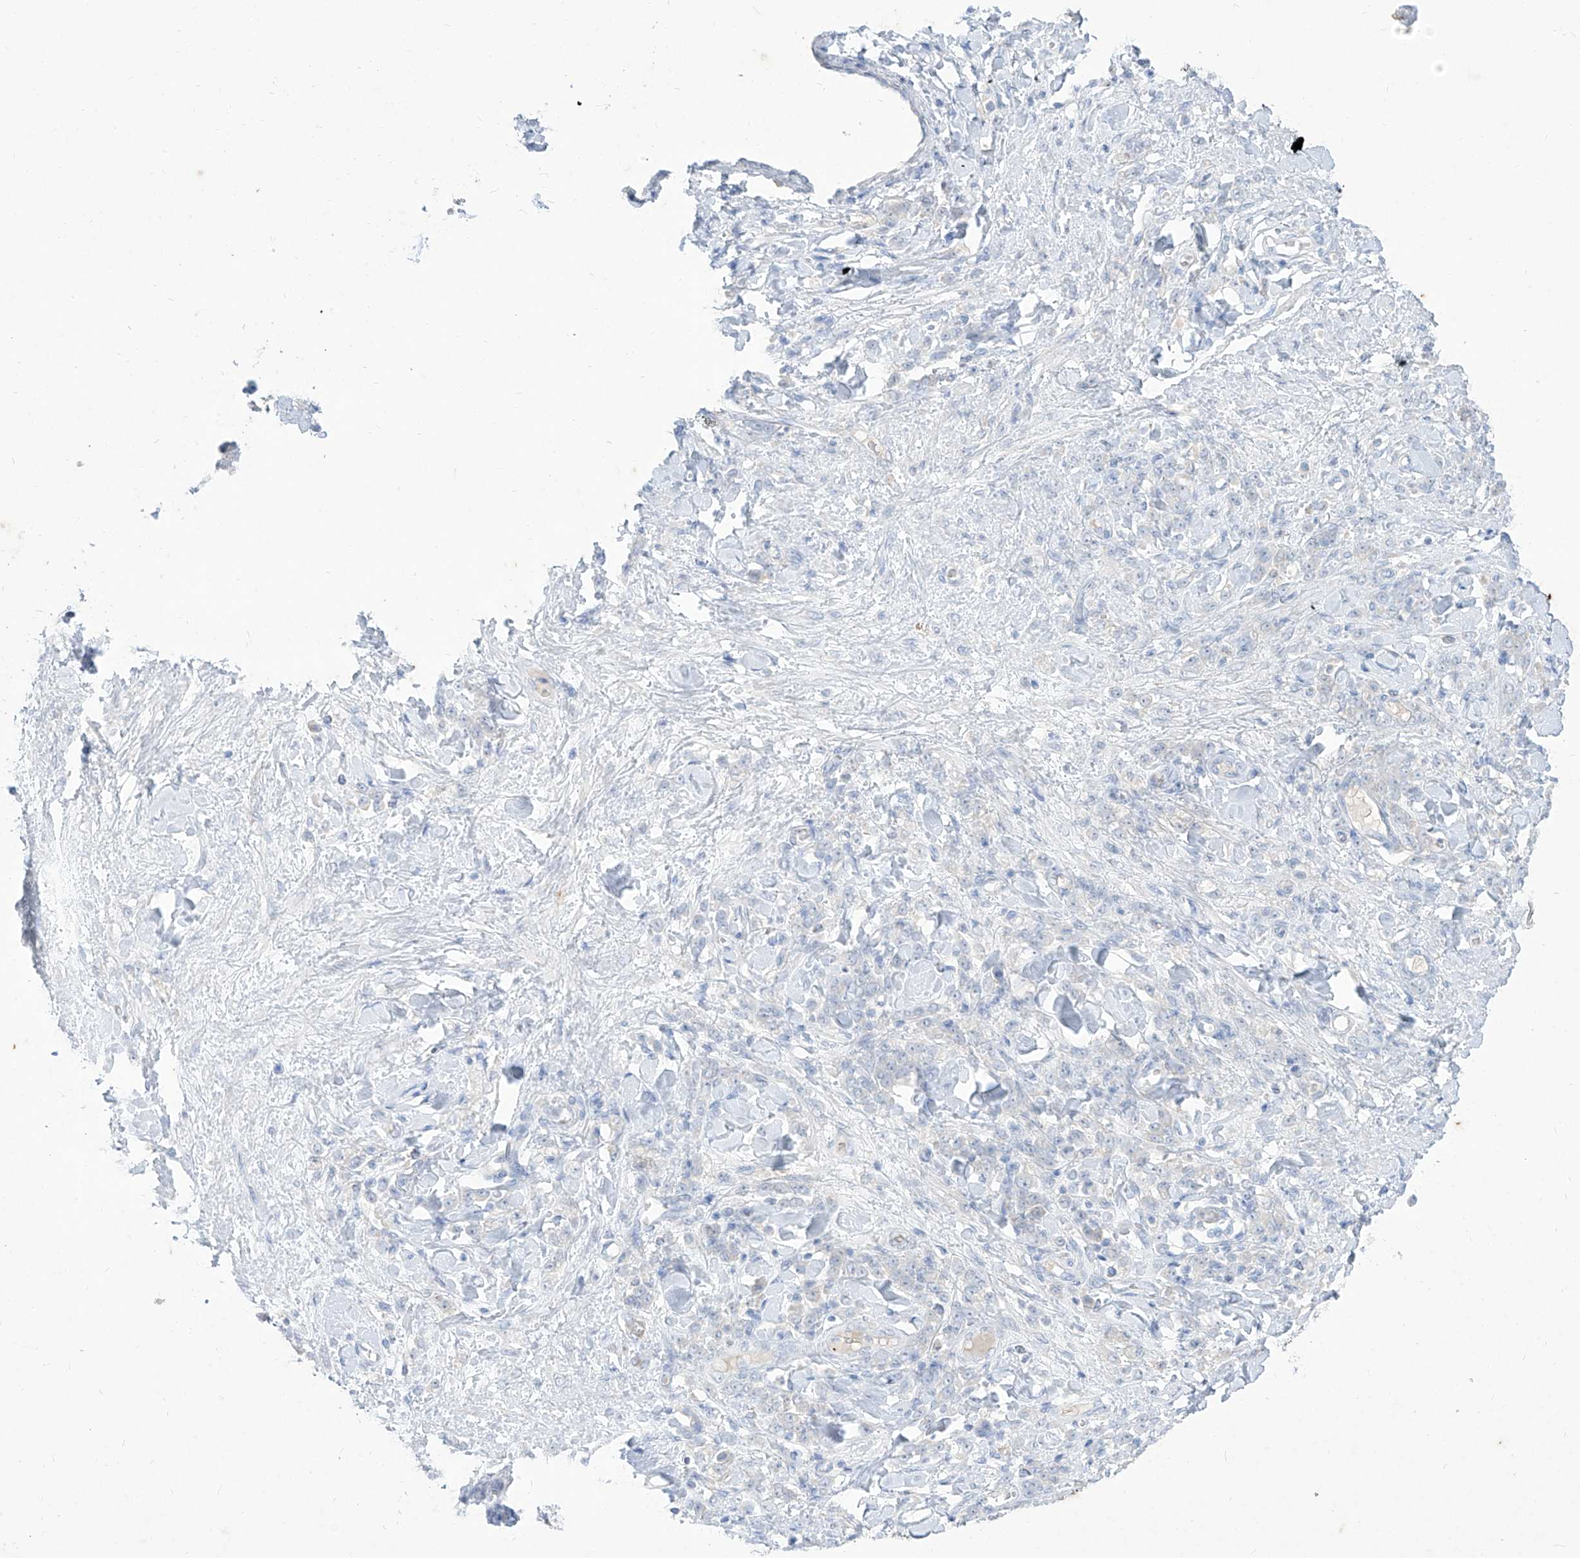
{"staining": {"intensity": "negative", "quantity": "none", "location": "none"}, "tissue": "stomach cancer", "cell_type": "Tumor cells", "image_type": "cancer", "snomed": [{"axis": "morphology", "description": "Normal tissue, NOS"}, {"axis": "morphology", "description": "Adenocarcinoma, NOS"}, {"axis": "topography", "description": "Stomach"}], "caption": "Immunohistochemistry (IHC) histopathology image of neoplastic tissue: human stomach adenocarcinoma stained with DAB (3,3'-diaminobenzidine) demonstrates no significant protein positivity in tumor cells.", "gene": "TGM4", "patient": {"sex": "male", "age": 82}}